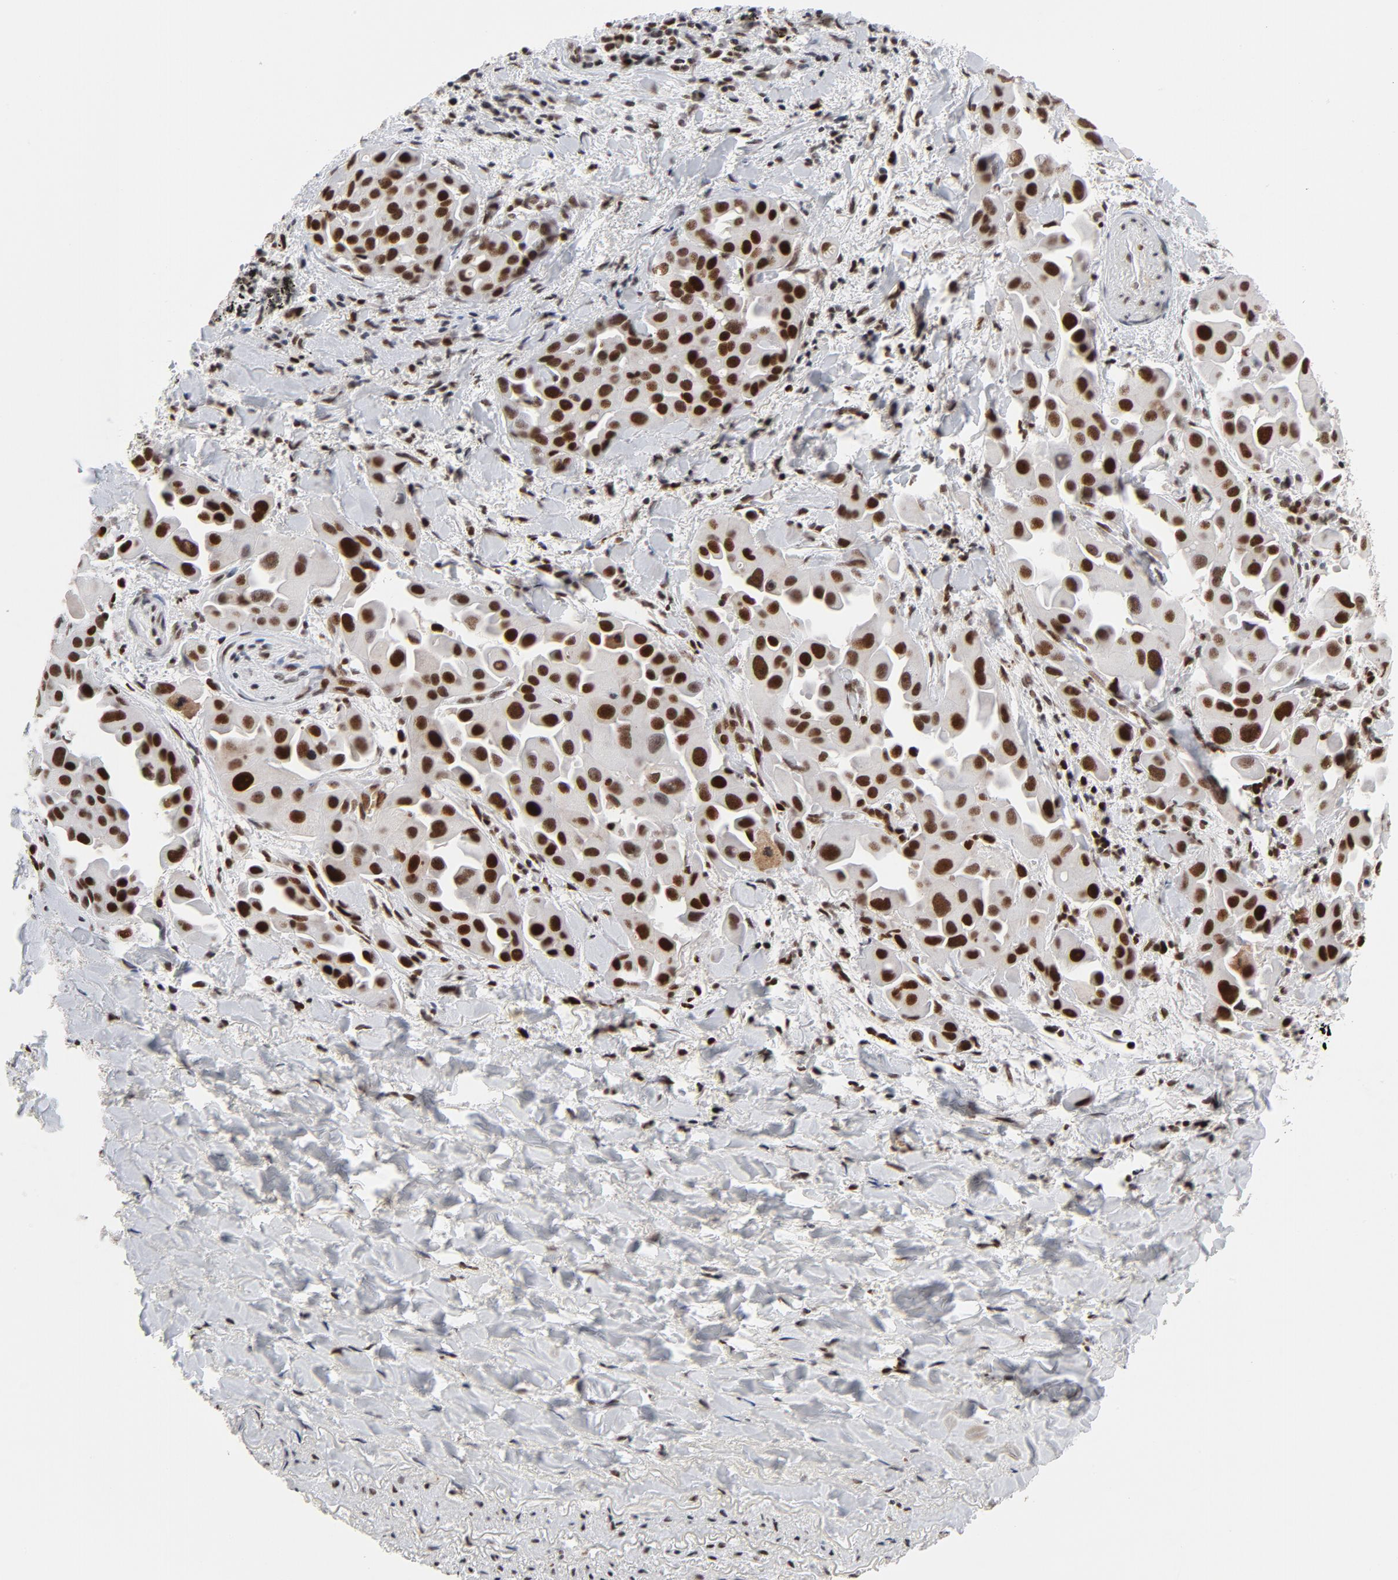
{"staining": {"intensity": "strong", "quantity": ">75%", "location": "nuclear"}, "tissue": "lung cancer", "cell_type": "Tumor cells", "image_type": "cancer", "snomed": [{"axis": "morphology", "description": "Normal tissue, NOS"}, {"axis": "morphology", "description": "Adenocarcinoma, NOS"}, {"axis": "topography", "description": "Bronchus"}], "caption": "Protein staining shows strong nuclear staining in approximately >75% of tumor cells in lung cancer (adenocarcinoma).", "gene": "RFC4", "patient": {"sex": "male", "age": 68}}